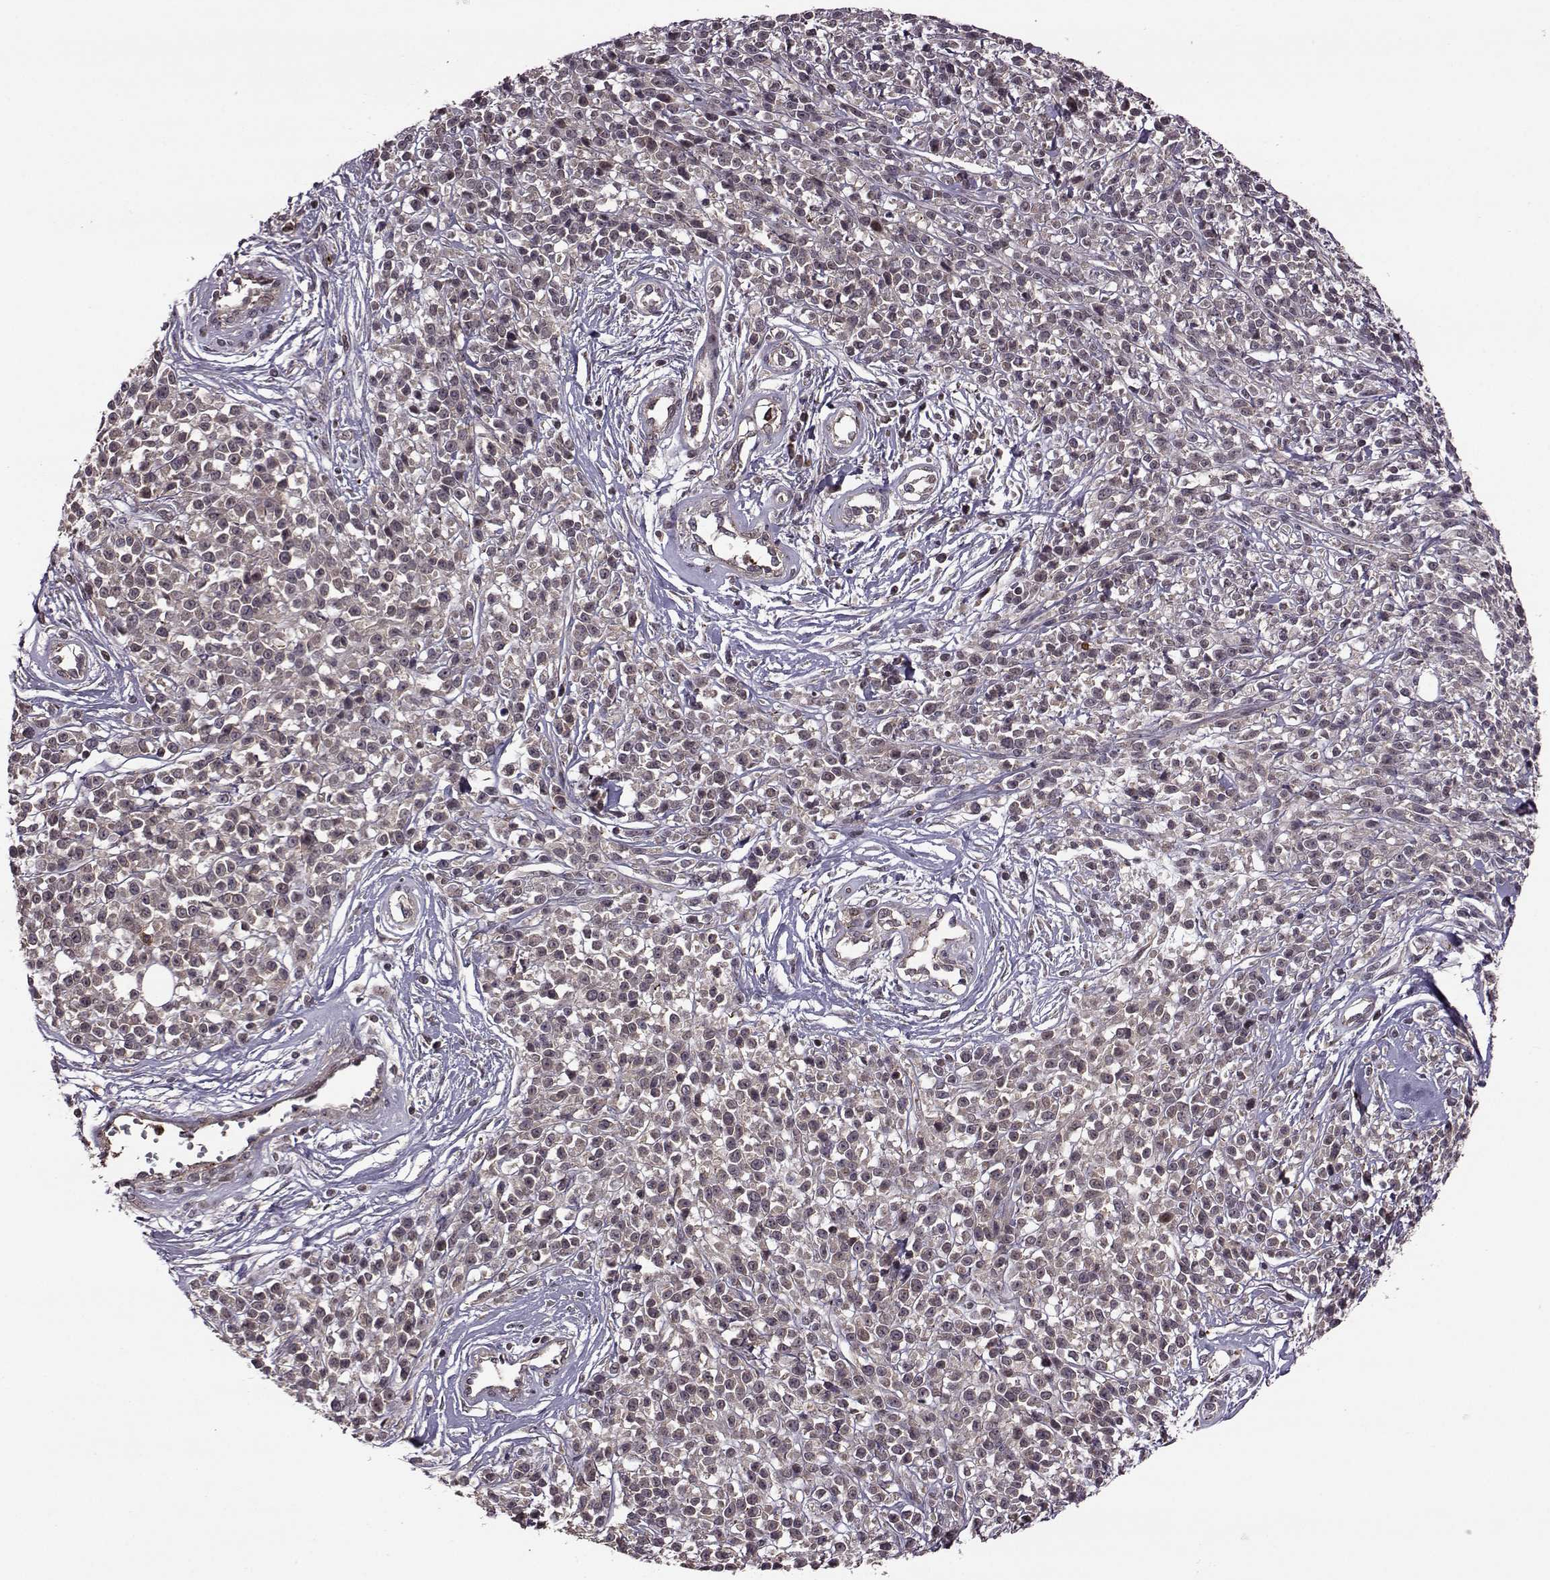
{"staining": {"intensity": "weak", "quantity": ">75%", "location": "cytoplasmic/membranous"}, "tissue": "melanoma", "cell_type": "Tumor cells", "image_type": "cancer", "snomed": [{"axis": "morphology", "description": "Malignant melanoma, NOS"}, {"axis": "topography", "description": "Skin"}, {"axis": "topography", "description": "Skin of trunk"}], "caption": "This is an image of IHC staining of malignant melanoma, which shows weak staining in the cytoplasmic/membranous of tumor cells.", "gene": "TRMU", "patient": {"sex": "male", "age": 74}}